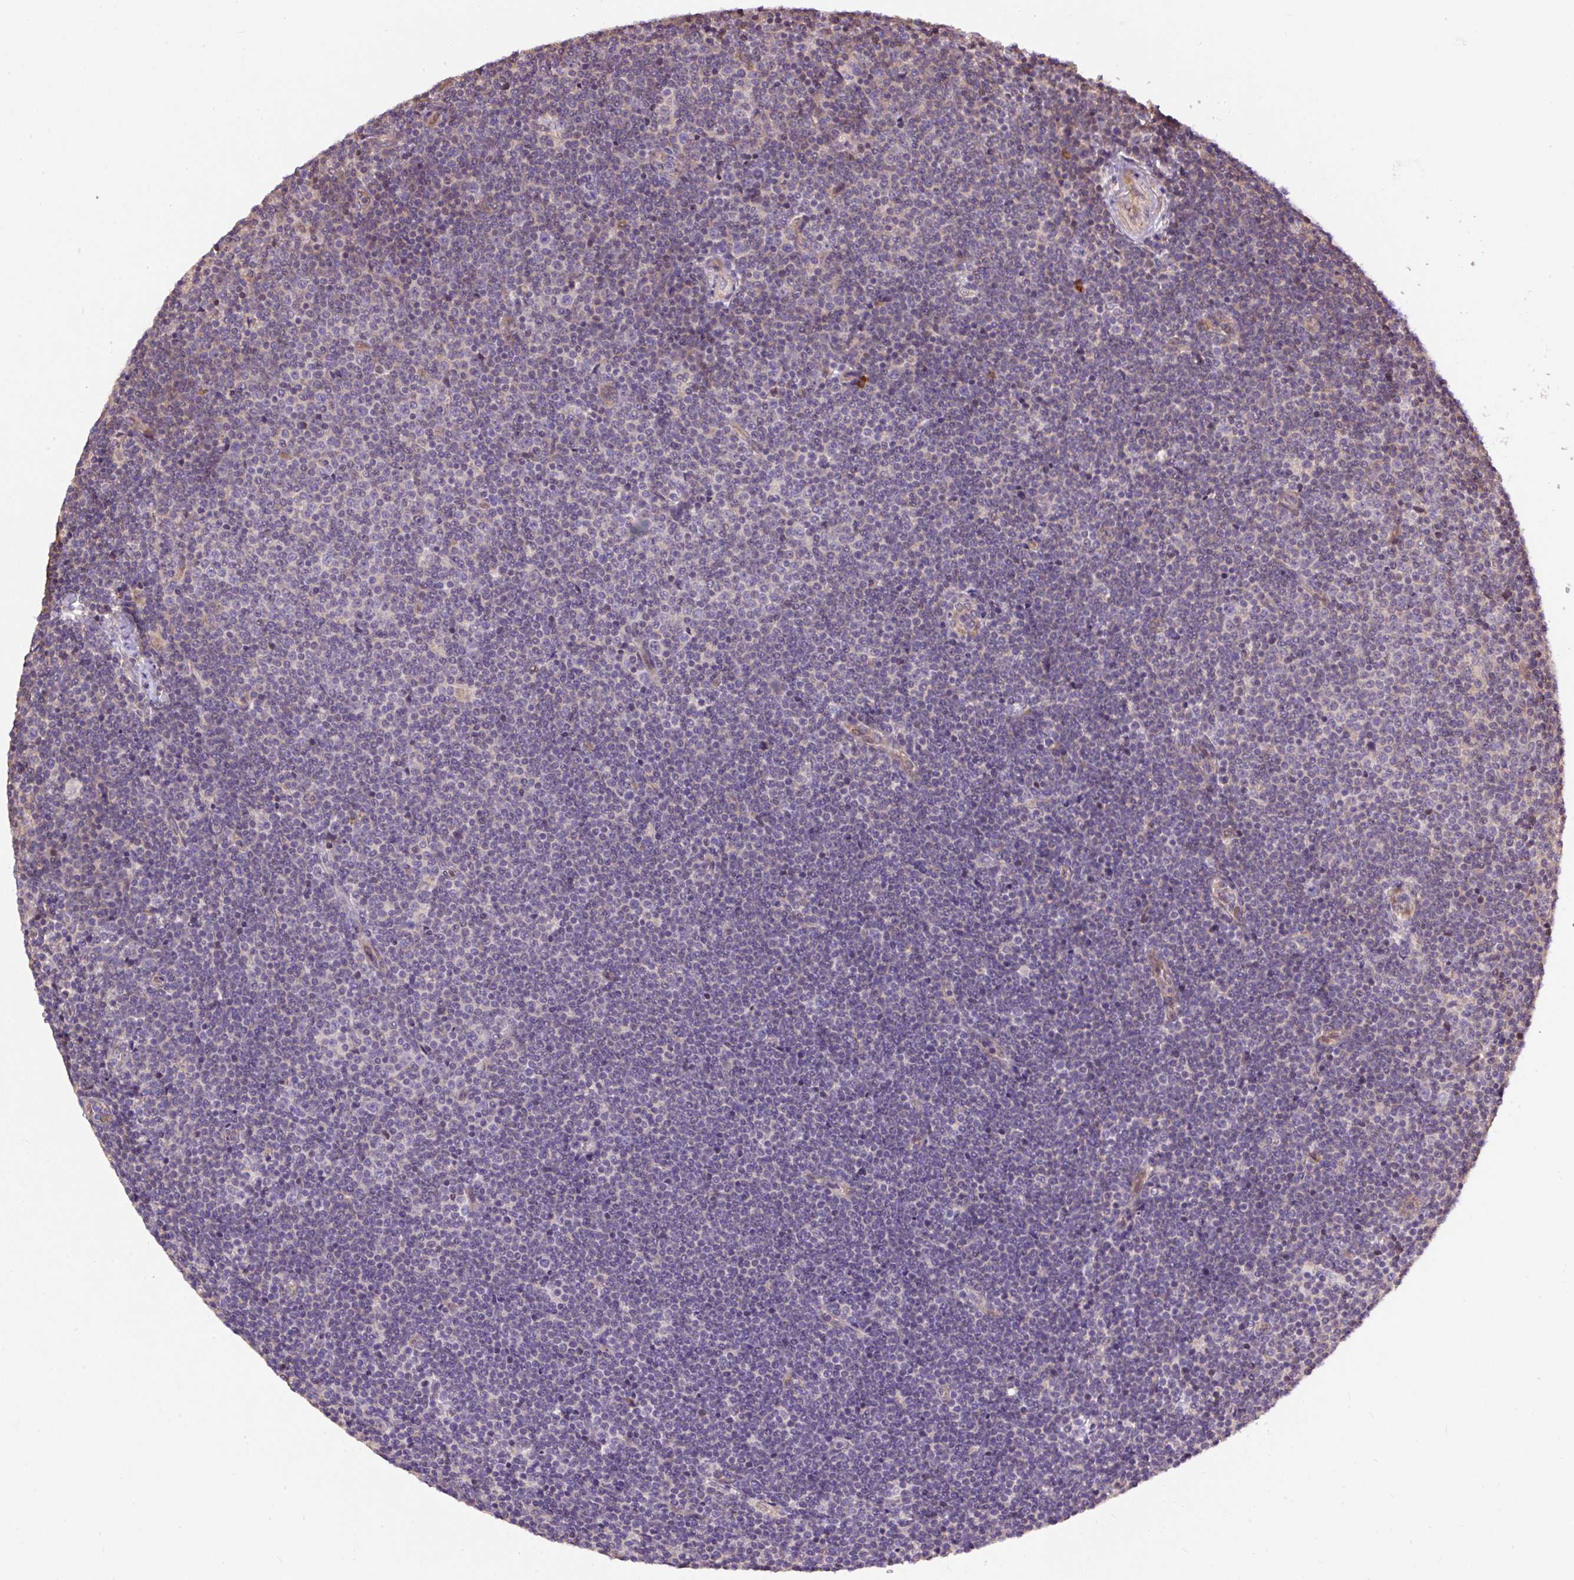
{"staining": {"intensity": "negative", "quantity": "none", "location": "none"}, "tissue": "lymphoma", "cell_type": "Tumor cells", "image_type": "cancer", "snomed": [{"axis": "morphology", "description": "Malignant lymphoma, non-Hodgkin's type, Low grade"}, {"axis": "topography", "description": "Lymph node"}], "caption": "A high-resolution photomicrograph shows immunohistochemistry (IHC) staining of lymphoma, which displays no significant expression in tumor cells. Nuclei are stained in blue.", "gene": "PPME1", "patient": {"sex": "male", "age": 48}}